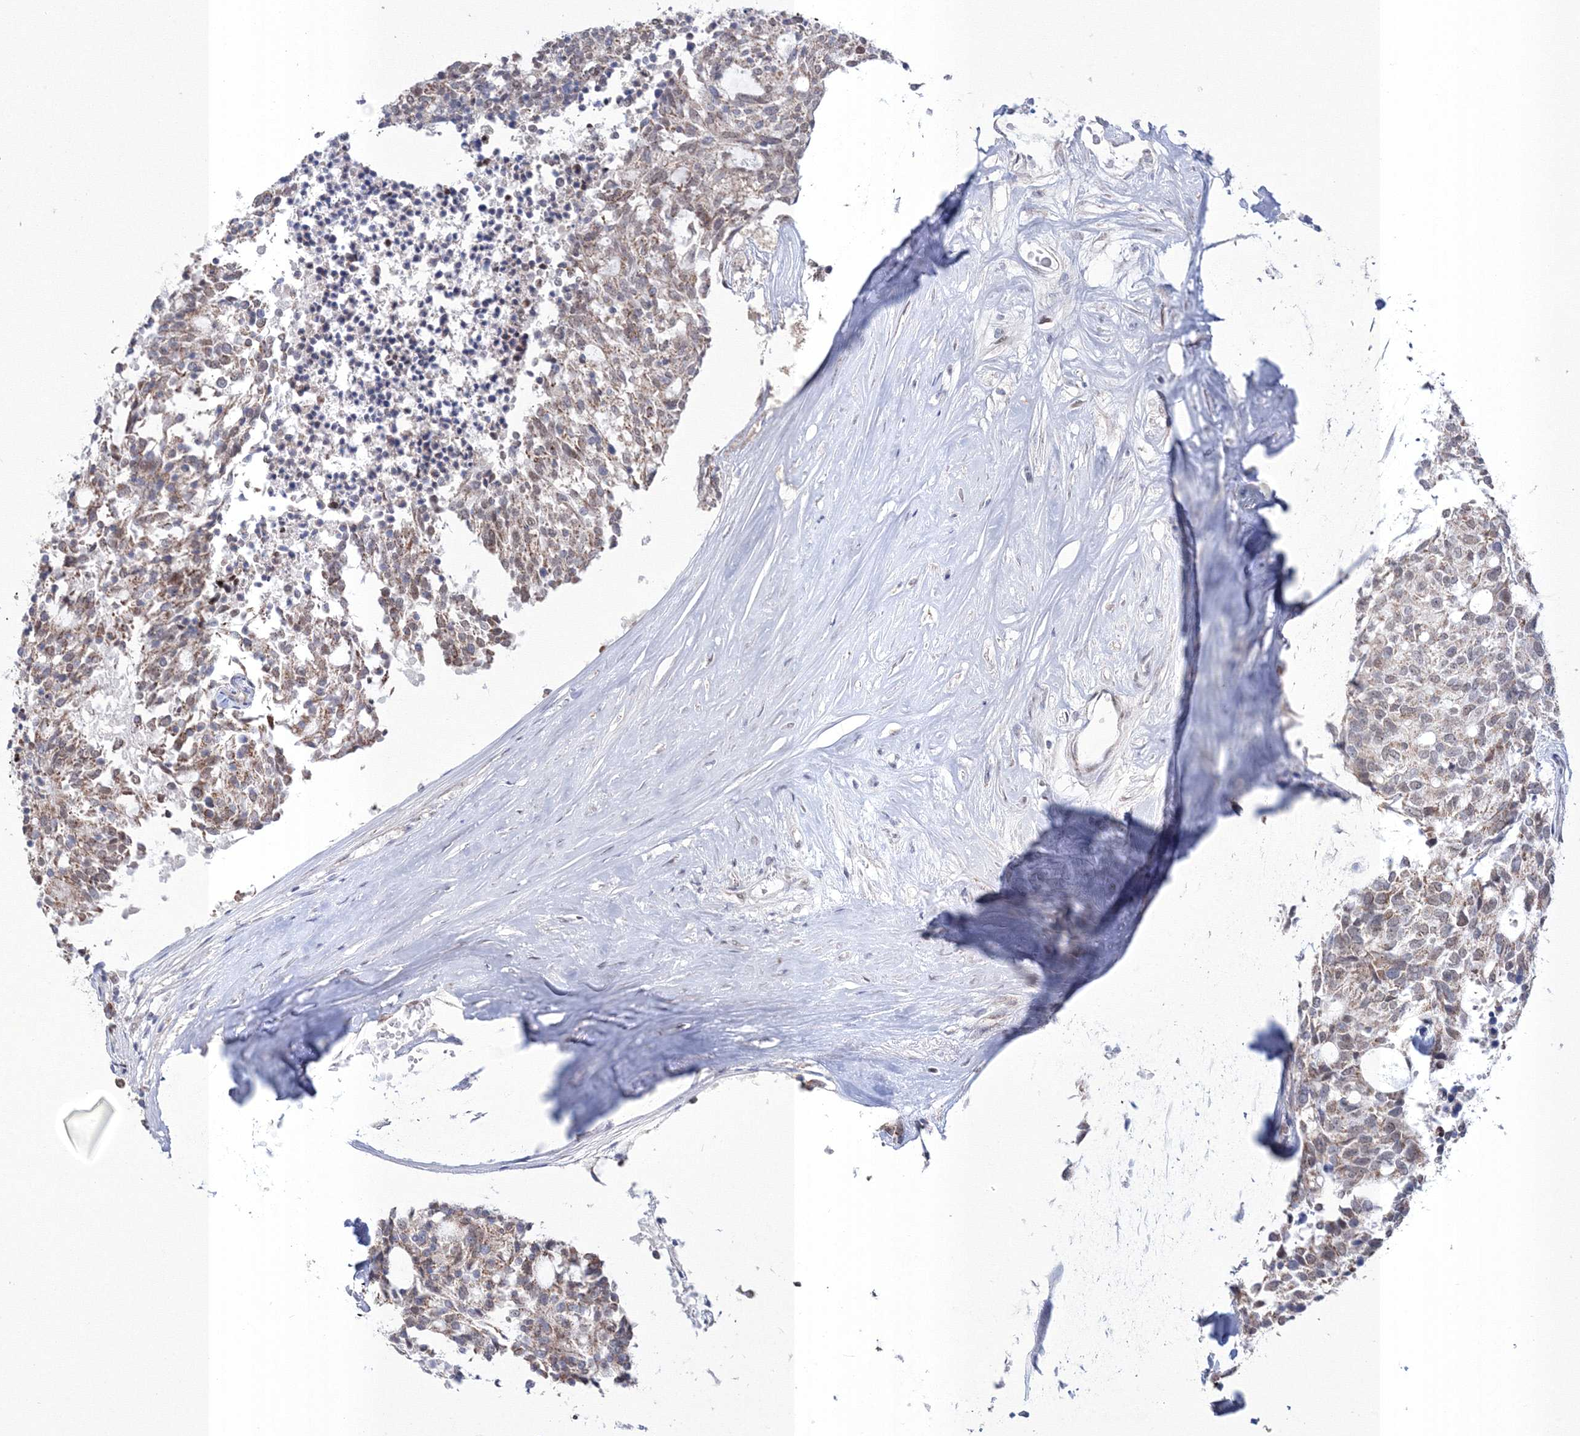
{"staining": {"intensity": "weak", "quantity": ">75%", "location": "cytoplasmic/membranous"}, "tissue": "carcinoid", "cell_type": "Tumor cells", "image_type": "cancer", "snomed": [{"axis": "morphology", "description": "Carcinoid, malignant, NOS"}, {"axis": "topography", "description": "Pancreas"}], "caption": "Carcinoid tissue reveals weak cytoplasmic/membranous staining in about >75% of tumor cells", "gene": "GRSF1", "patient": {"sex": "female", "age": 54}}